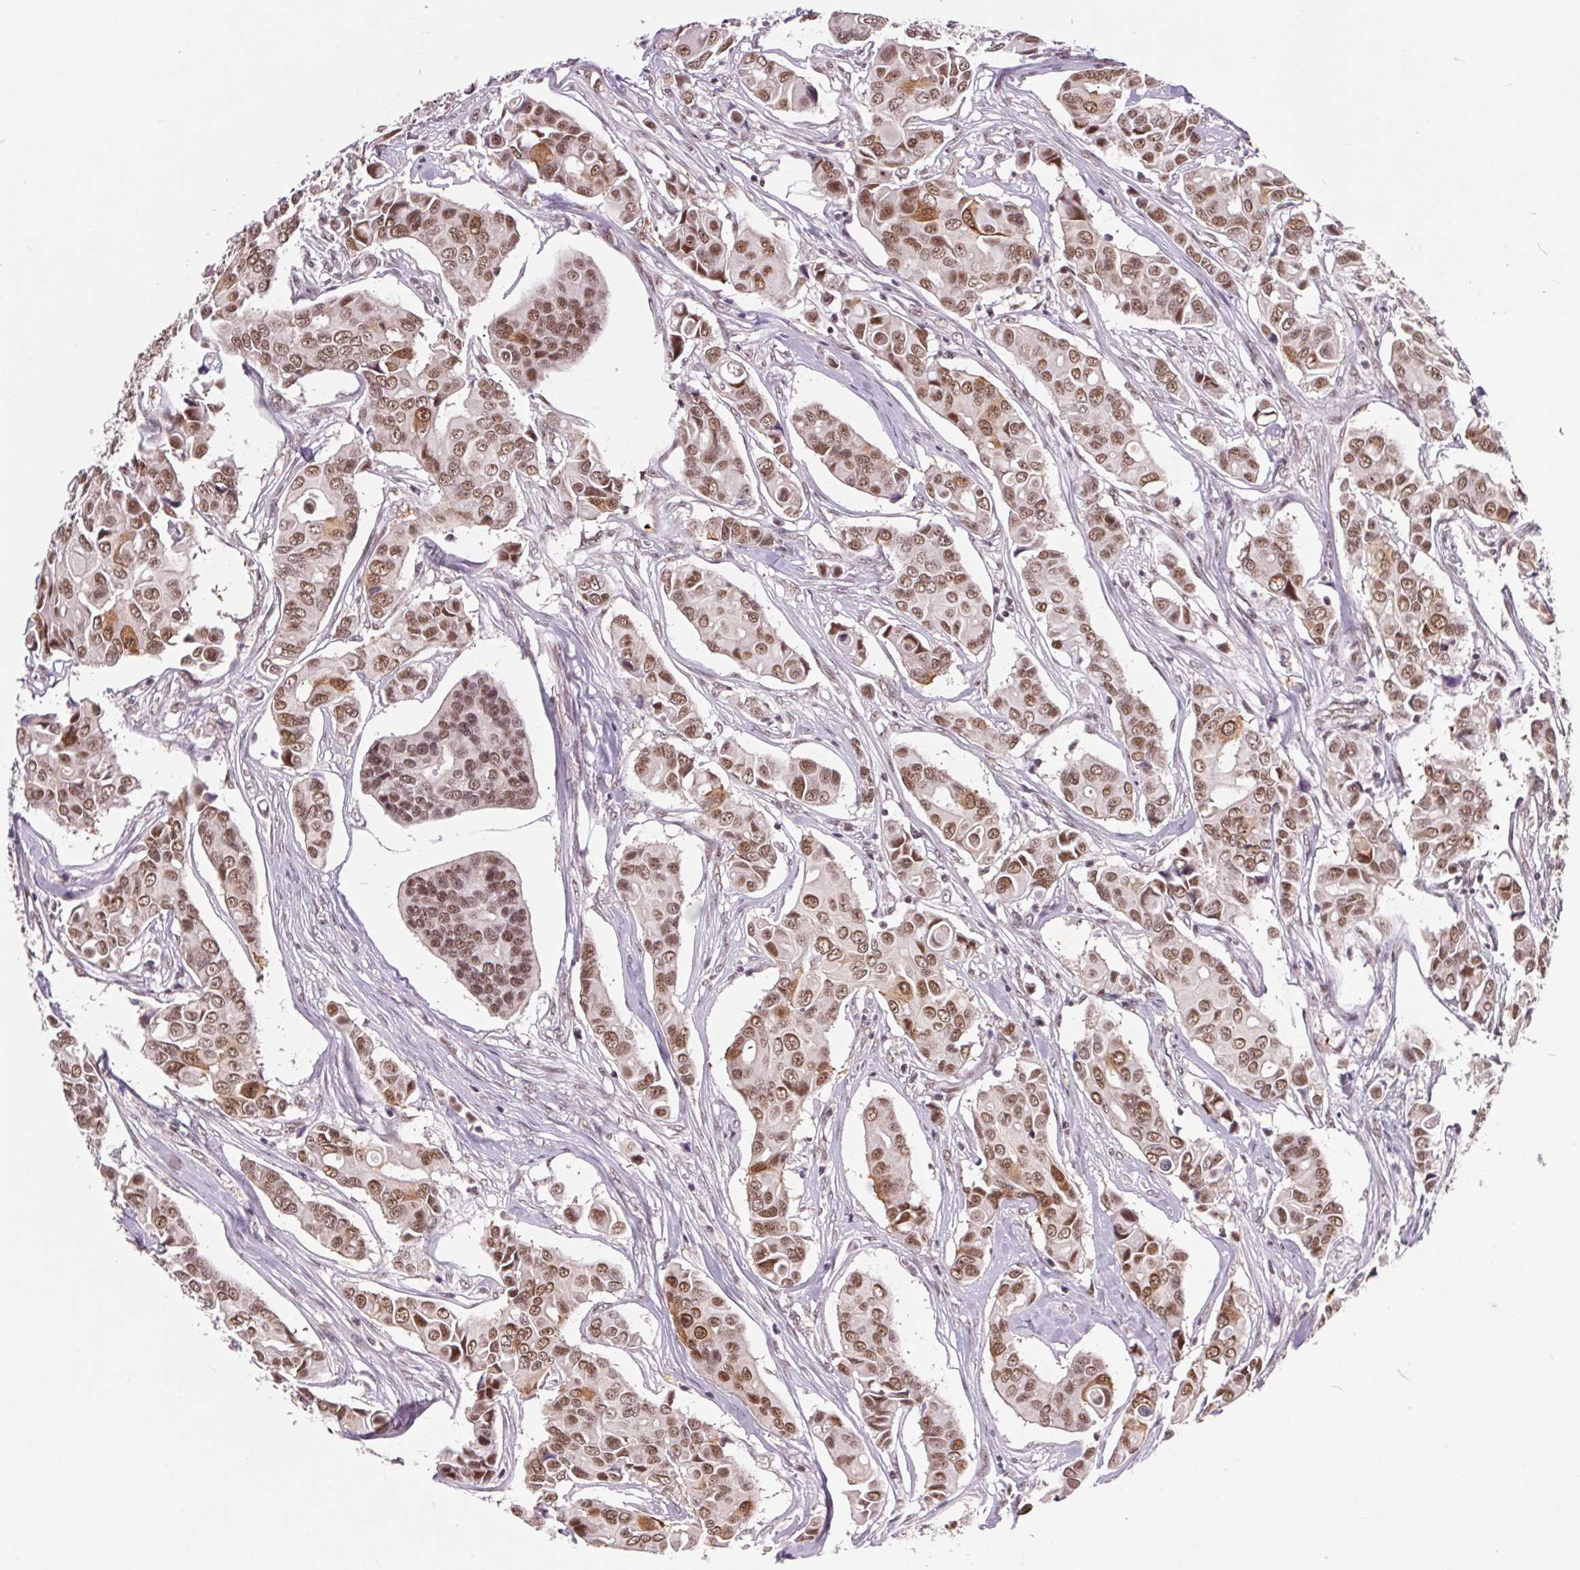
{"staining": {"intensity": "moderate", "quantity": ">75%", "location": "nuclear"}, "tissue": "breast cancer", "cell_type": "Tumor cells", "image_type": "cancer", "snomed": [{"axis": "morphology", "description": "Duct carcinoma"}, {"axis": "topography", "description": "Breast"}], "caption": "Immunohistochemical staining of human breast cancer (invasive ductal carcinoma) reveals medium levels of moderate nuclear protein staining in approximately >75% of tumor cells. (Brightfield microscopy of DAB IHC at high magnification).", "gene": "CD2BP2", "patient": {"sex": "female", "age": 54}}